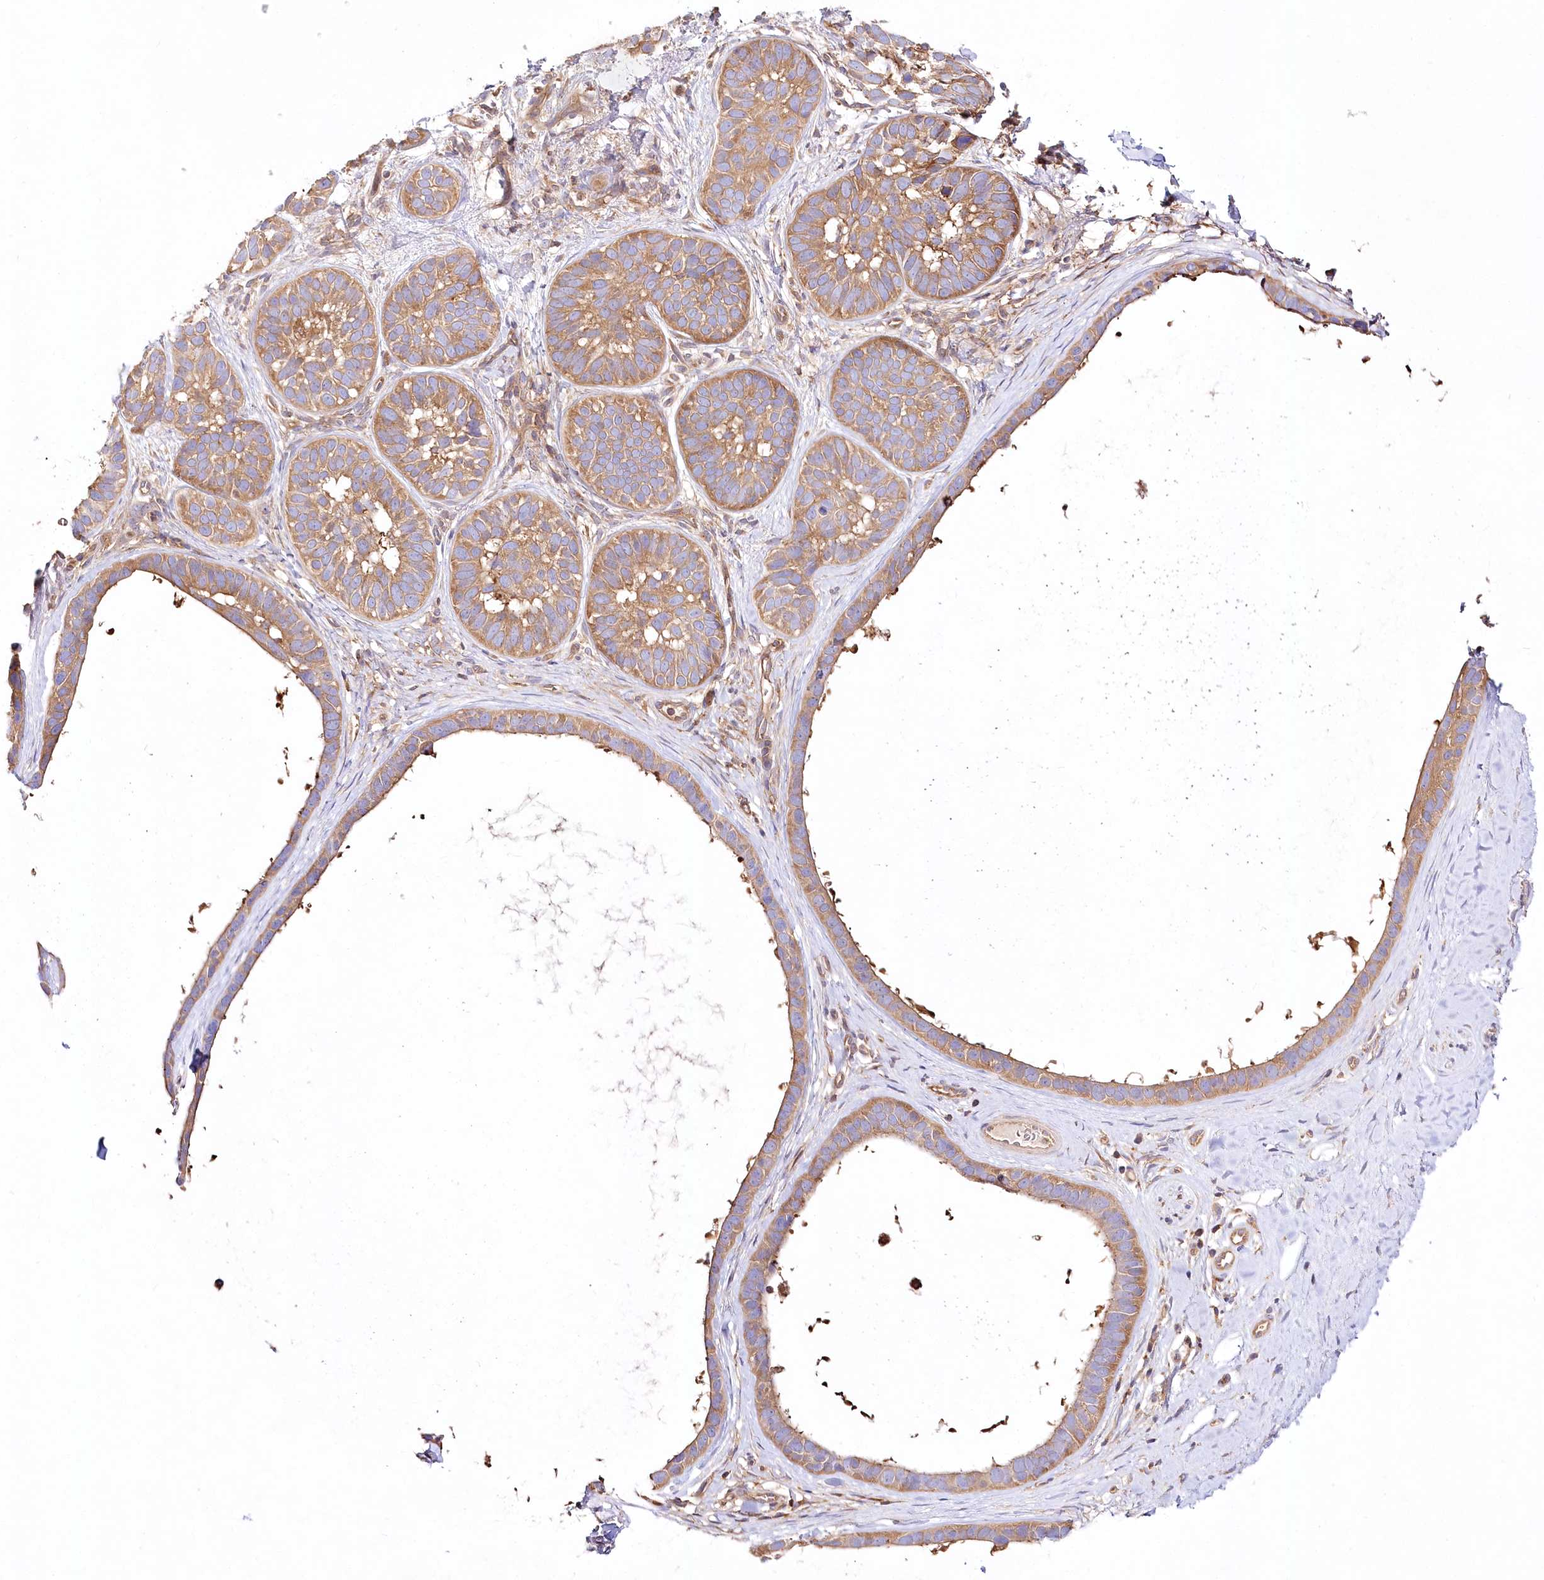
{"staining": {"intensity": "moderate", "quantity": ">75%", "location": "cytoplasmic/membranous"}, "tissue": "skin cancer", "cell_type": "Tumor cells", "image_type": "cancer", "snomed": [{"axis": "morphology", "description": "Basal cell carcinoma"}, {"axis": "topography", "description": "Skin"}], "caption": "Brown immunohistochemical staining in skin cancer shows moderate cytoplasmic/membranous expression in about >75% of tumor cells. (IHC, brightfield microscopy, high magnification).", "gene": "ABRAXAS2", "patient": {"sex": "male", "age": 62}}